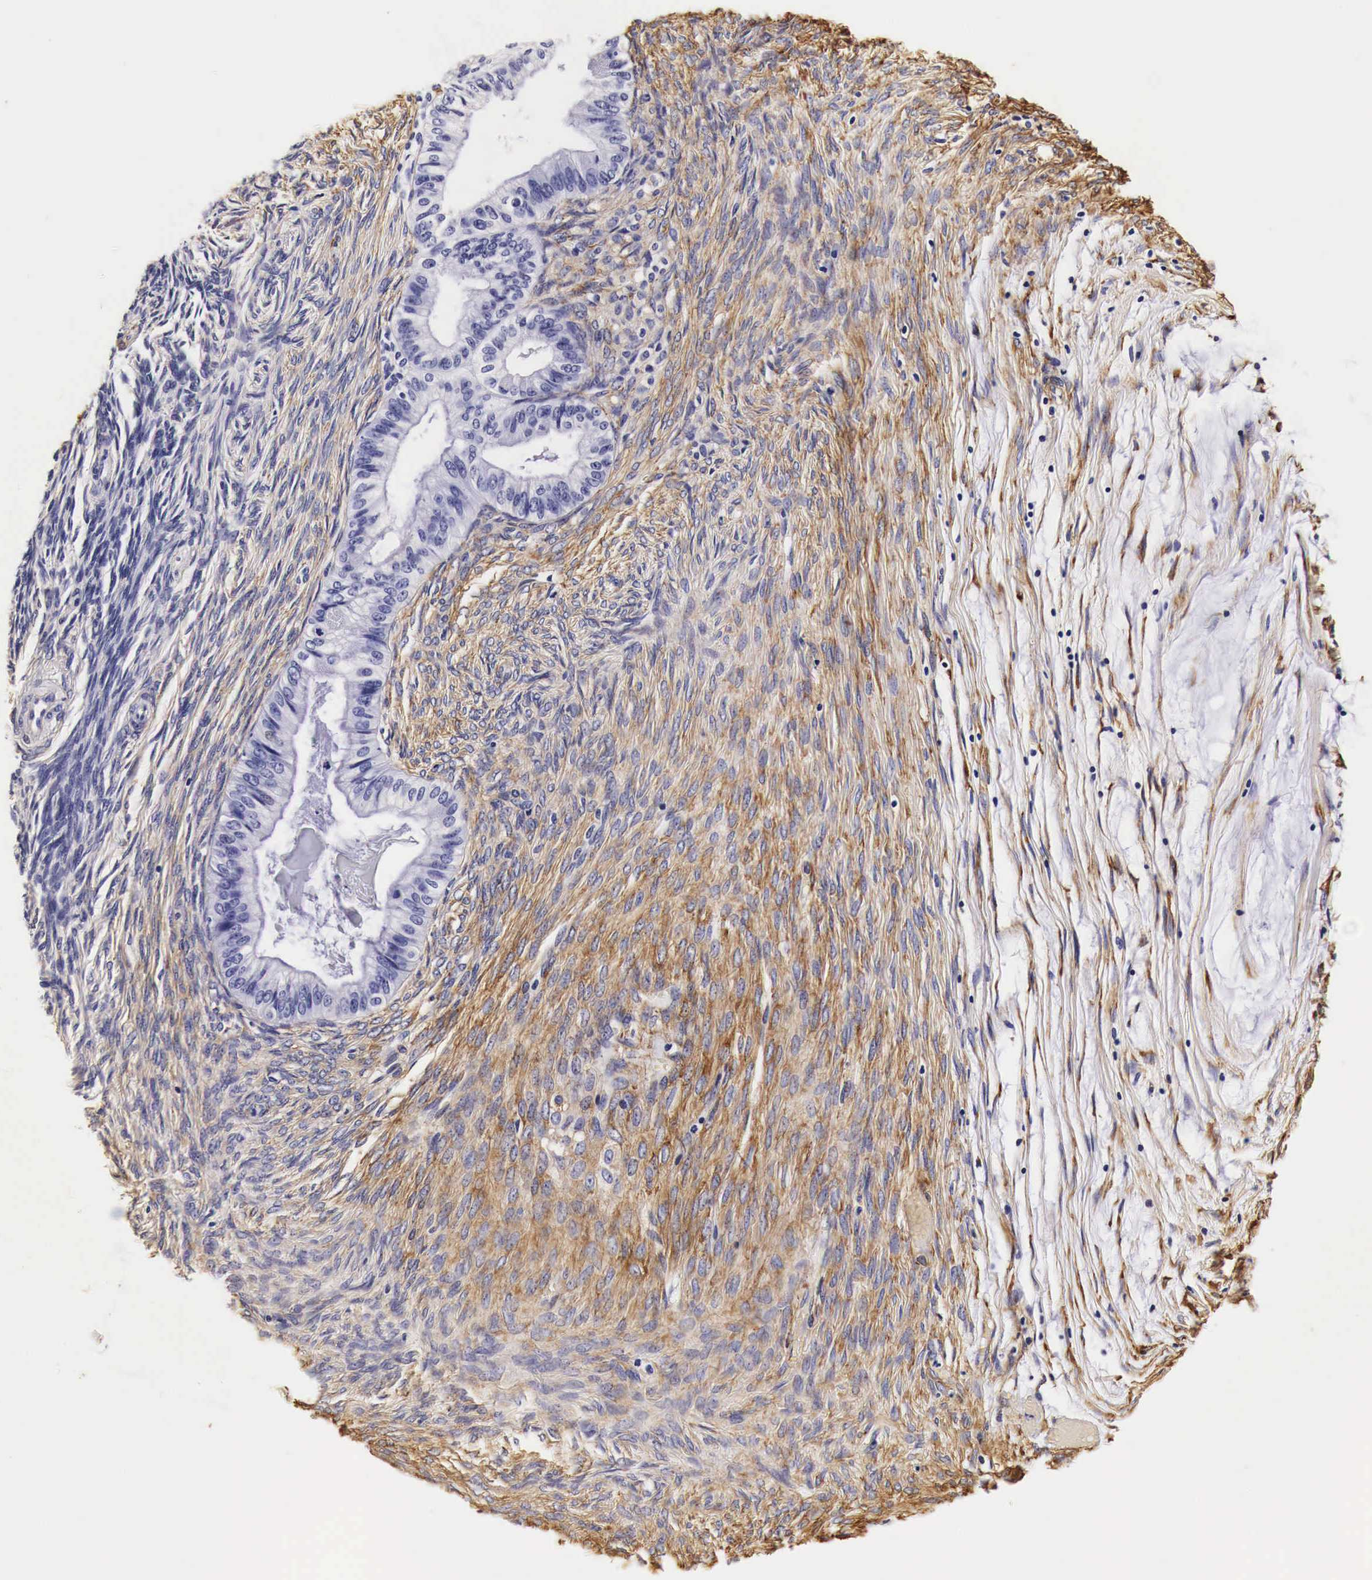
{"staining": {"intensity": "negative", "quantity": "none", "location": "none"}, "tissue": "ovarian cancer", "cell_type": "Tumor cells", "image_type": "cancer", "snomed": [{"axis": "morphology", "description": "Cystadenocarcinoma, mucinous, NOS"}, {"axis": "topography", "description": "Ovary"}], "caption": "Immunohistochemistry (IHC) histopathology image of neoplastic tissue: ovarian cancer stained with DAB (3,3'-diaminobenzidine) displays no significant protein positivity in tumor cells.", "gene": "LAMB2", "patient": {"sex": "female", "age": 57}}